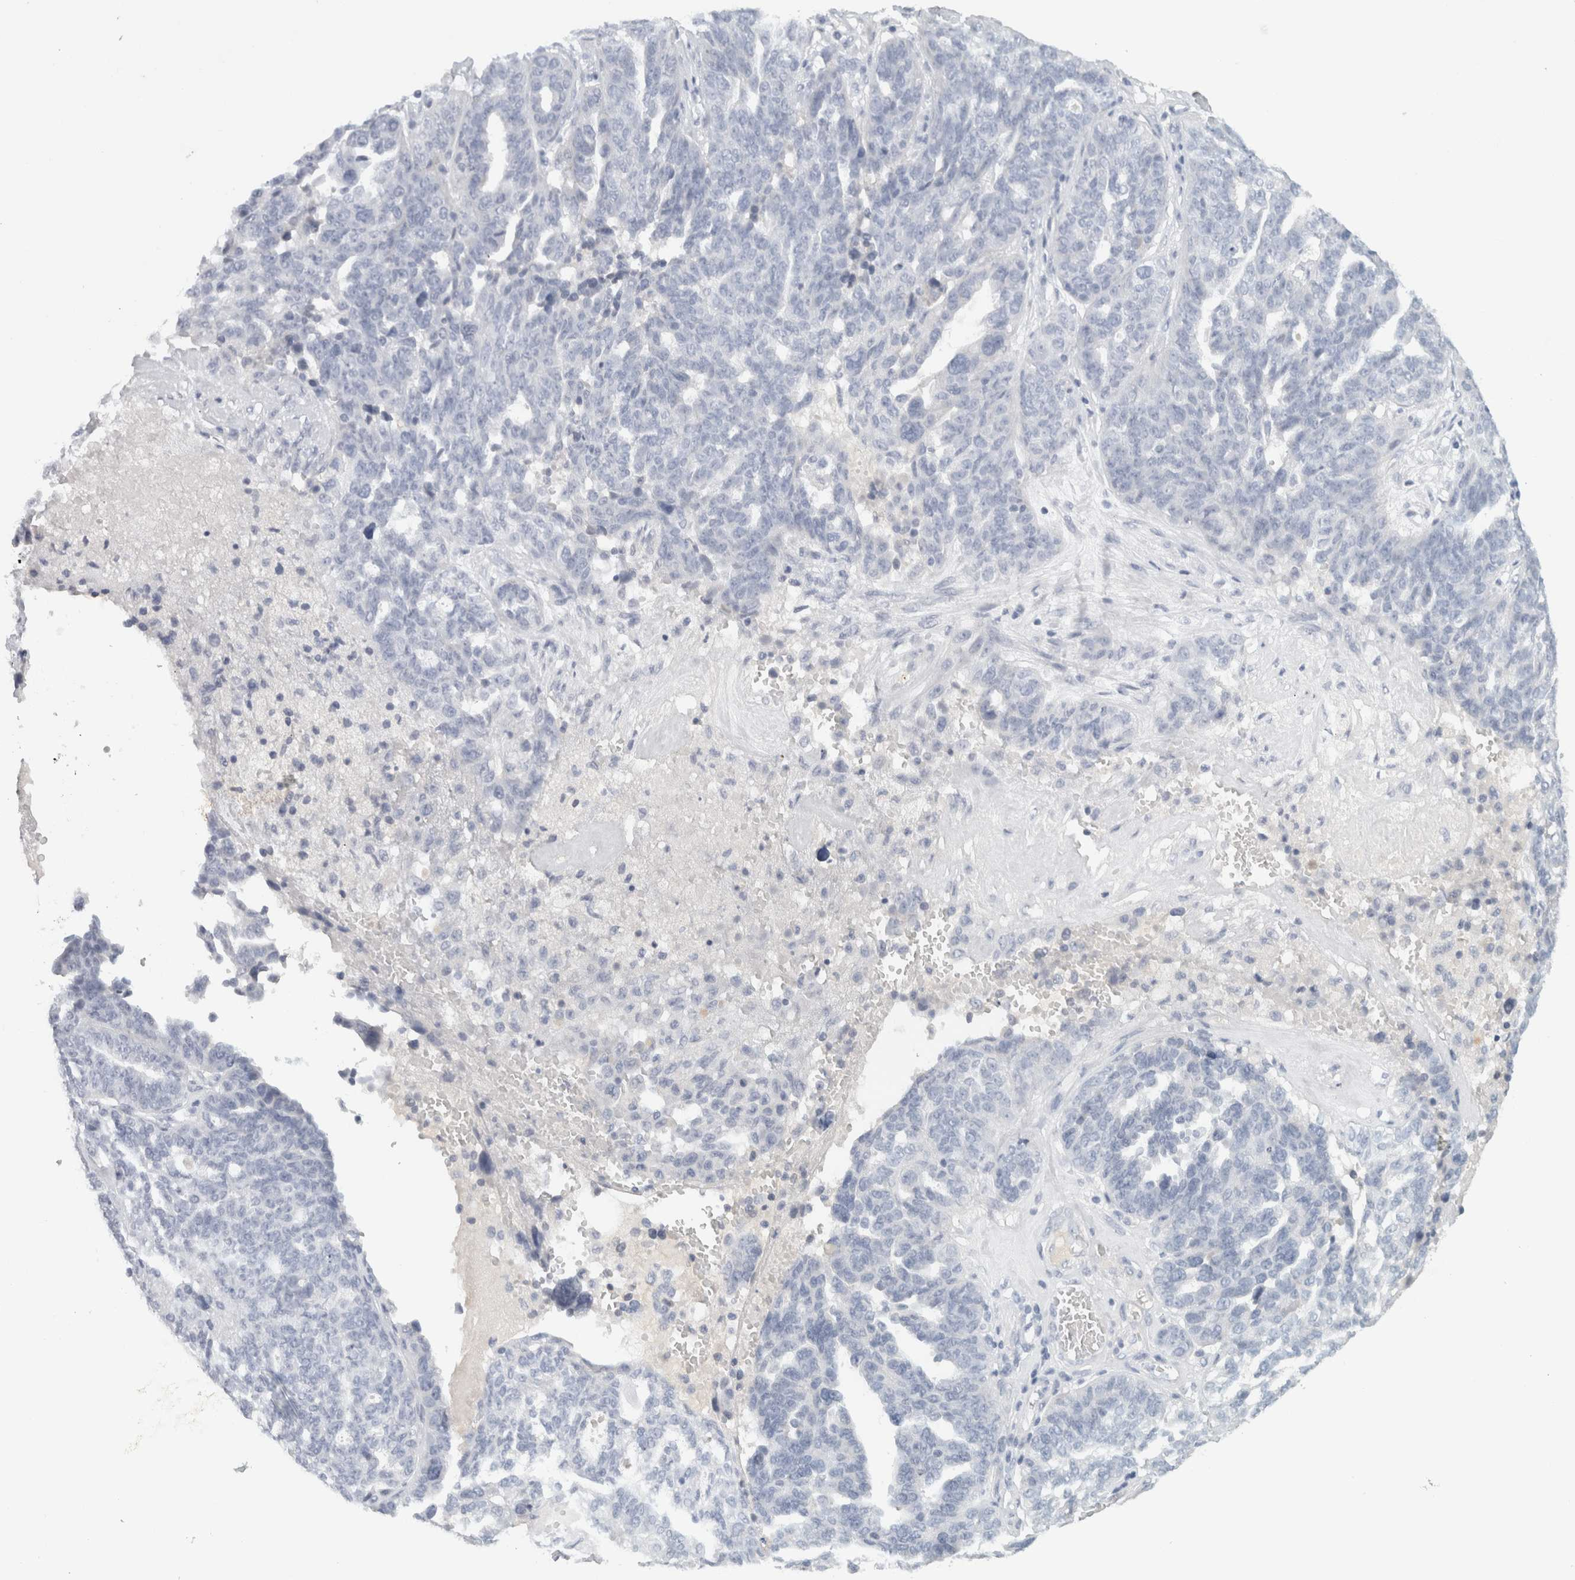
{"staining": {"intensity": "negative", "quantity": "none", "location": "none"}, "tissue": "ovarian cancer", "cell_type": "Tumor cells", "image_type": "cancer", "snomed": [{"axis": "morphology", "description": "Cystadenocarcinoma, serous, NOS"}, {"axis": "topography", "description": "Ovary"}], "caption": "IHC of ovarian cancer (serous cystadenocarcinoma) displays no positivity in tumor cells.", "gene": "STK31", "patient": {"sex": "female", "age": 59}}